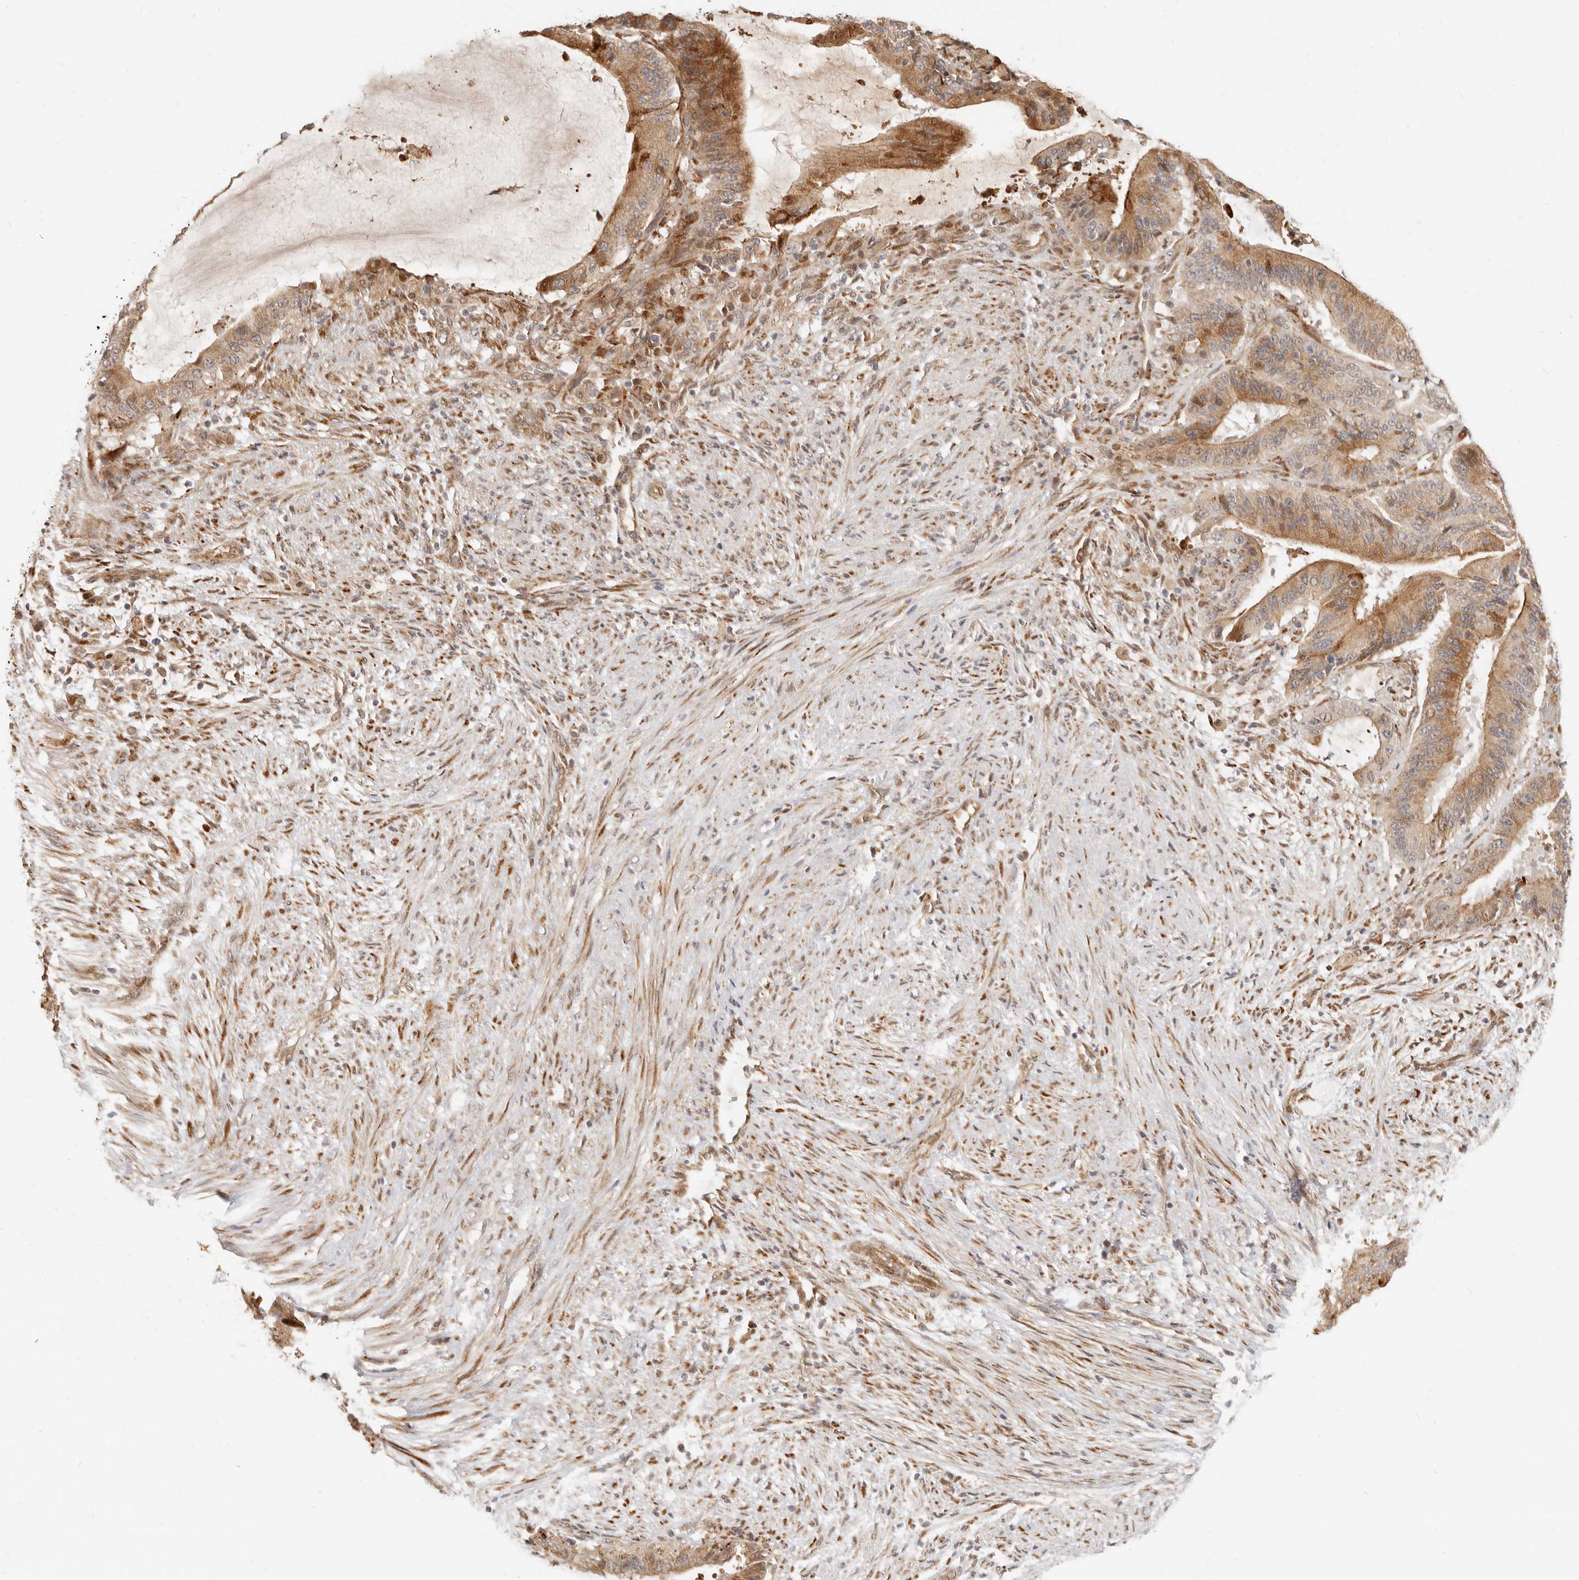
{"staining": {"intensity": "moderate", "quantity": ">75%", "location": "cytoplasmic/membranous"}, "tissue": "liver cancer", "cell_type": "Tumor cells", "image_type": "cancer", "snomed": [{"axis": "morphology", "description": "Normal tissue, NOS"}, {"axis": "morphology", "description": "Cholangiocarcinoma"}, {"axis": "topography", "description": "Liver"}, {"axis": "topography", "description": "Peripheral nerve tissue"}], "caption": "Immunohistochemical staining of human liver cancer shows moderate cytoplasmic/membranous protein staining in approximately >75% of tumor cells.", "gene": "TUFT1", "patient": {"sex": "female", "age": 73}}